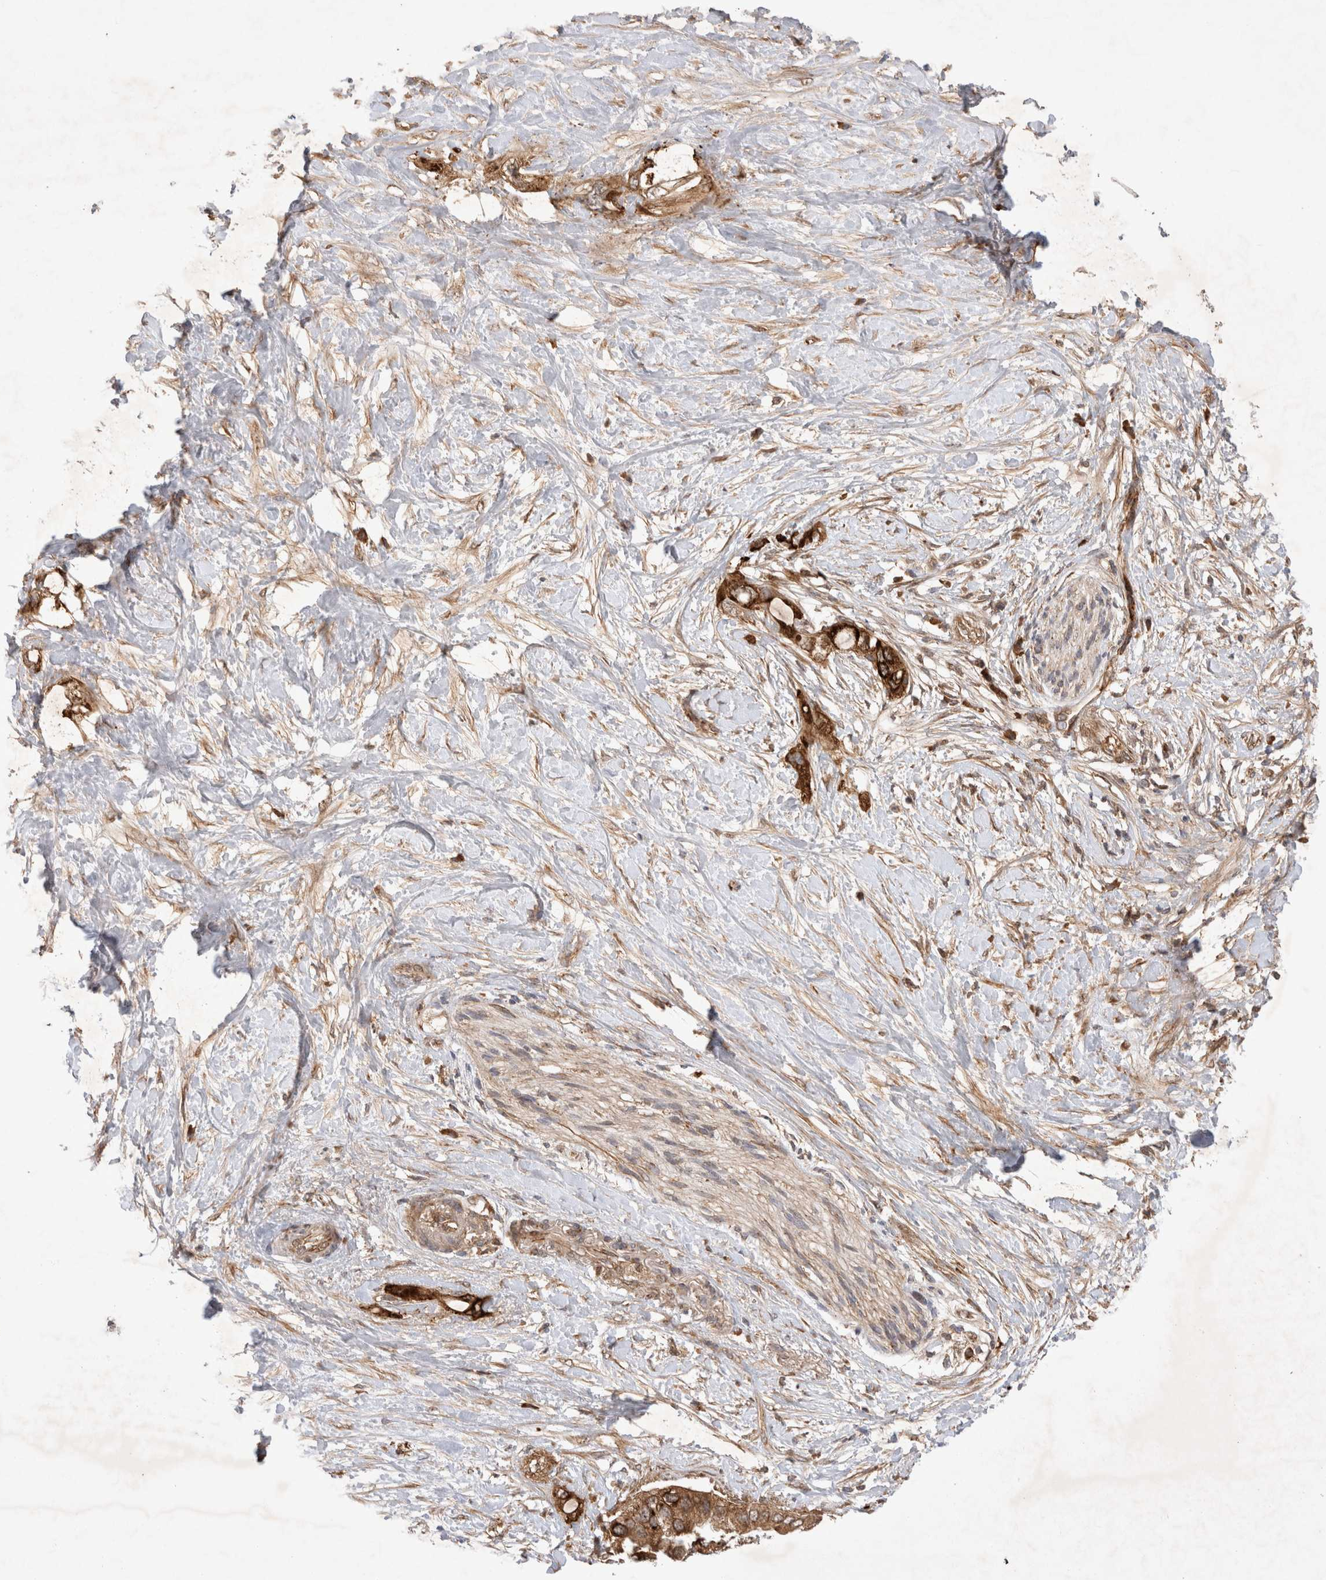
{"staining": {"intensity": "strong", "quantity": ">75%", "location": "cytoplasmic/membranous"}, "tissue": "pancreatic cancer", "cell_type": "Tumor cells", "image_type": "cancer", "snomed": [{"axis": "morphology", "description": "Adenocarcinoma, NOS"}, {"axis": "topography", "description": "Pancreas"}], "caption": "Immunohistochemistry of human pancreatic cancer (adenocarcinoma) displays high levels of strong cytoplasmic/membranous positivity in about >75% of tumor cells. Nuclei are stained in blue.", "gene": "FAM221A", "patient": {"sex": "female", "age": 56}}